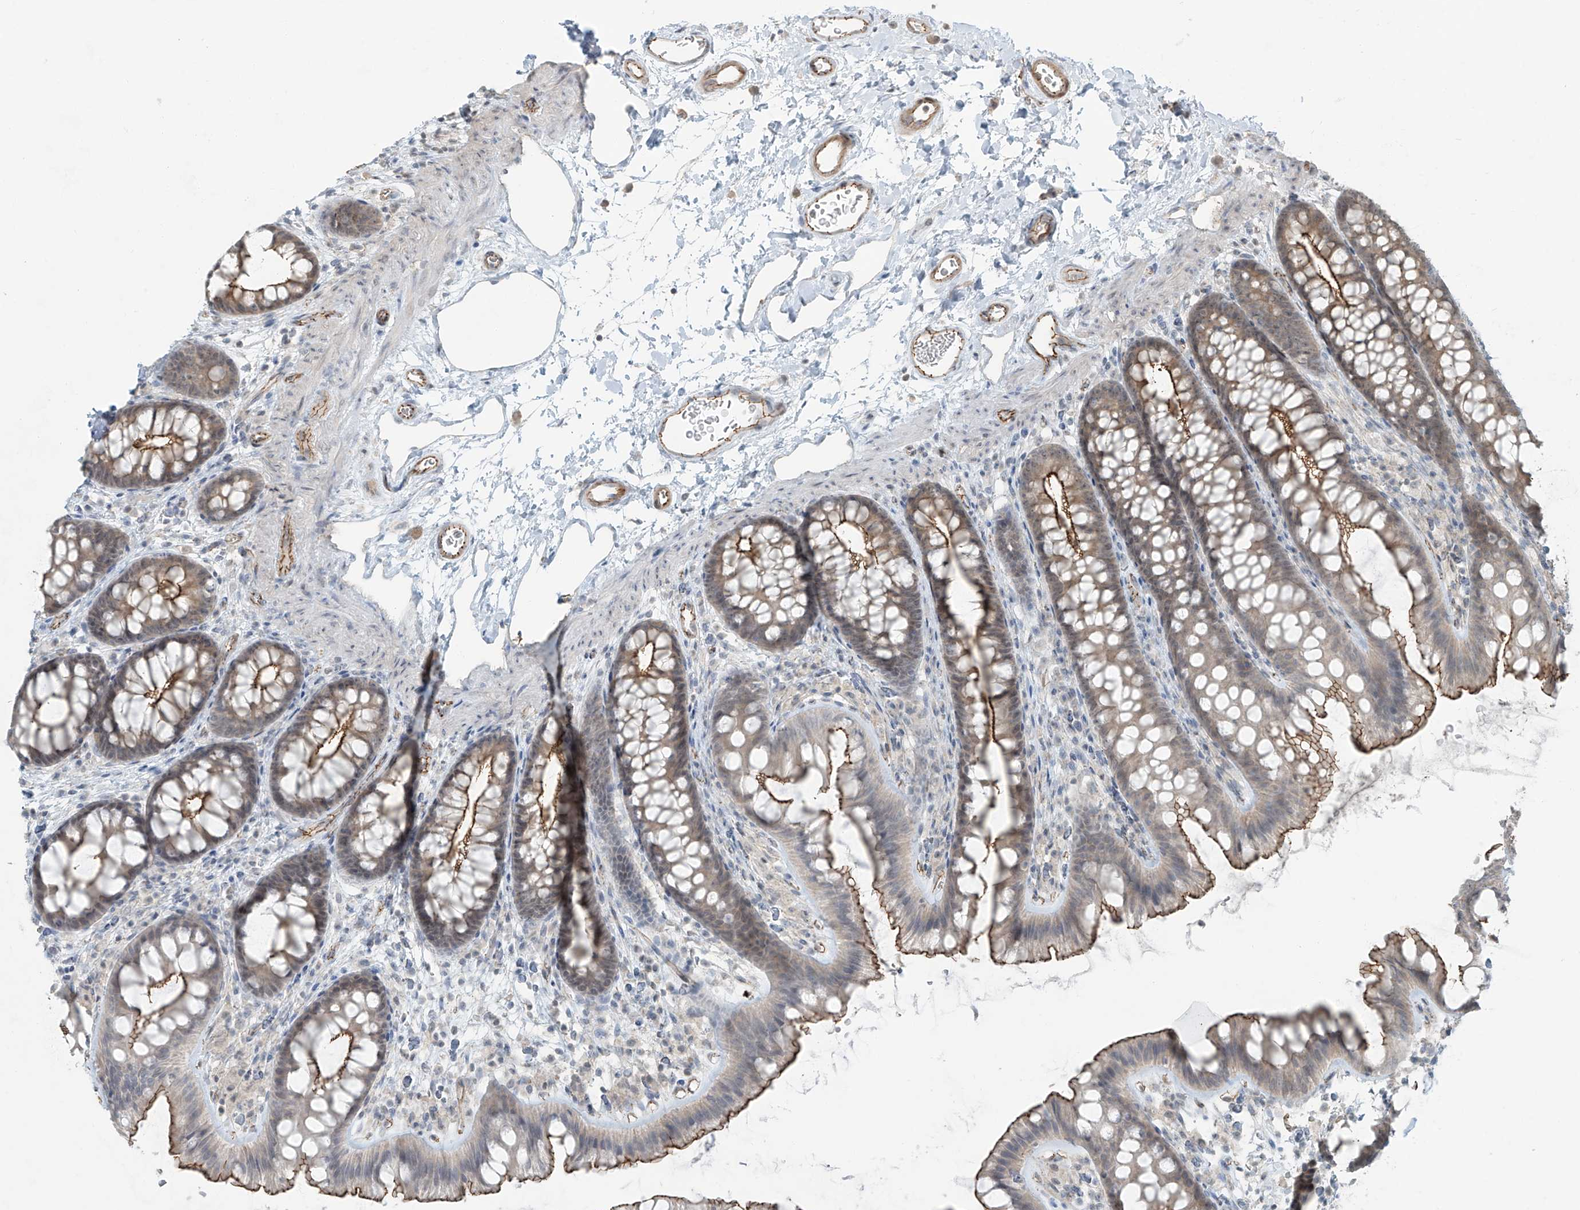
{"staining": {"intensity": "moderate", "quantity": ">75%", "location": "cytoplasmic/membranous"}, "tissue": "colon", "cell_type": "Endothelial cells", "image_type": "normal", "snomed": [{"axis": "morphology", "description": "Normal tissue, NOS"}, {"axis": "topography", "description": "Colon"}], "caption": "This image demonstrates immunohistochemistry staining of benign colon, with medium moderate cytoplasmic/membranous staining in about >75% of endothelial cells.", "gene": "ZNF16", "patient": {"sex": "female", "age": 62}}